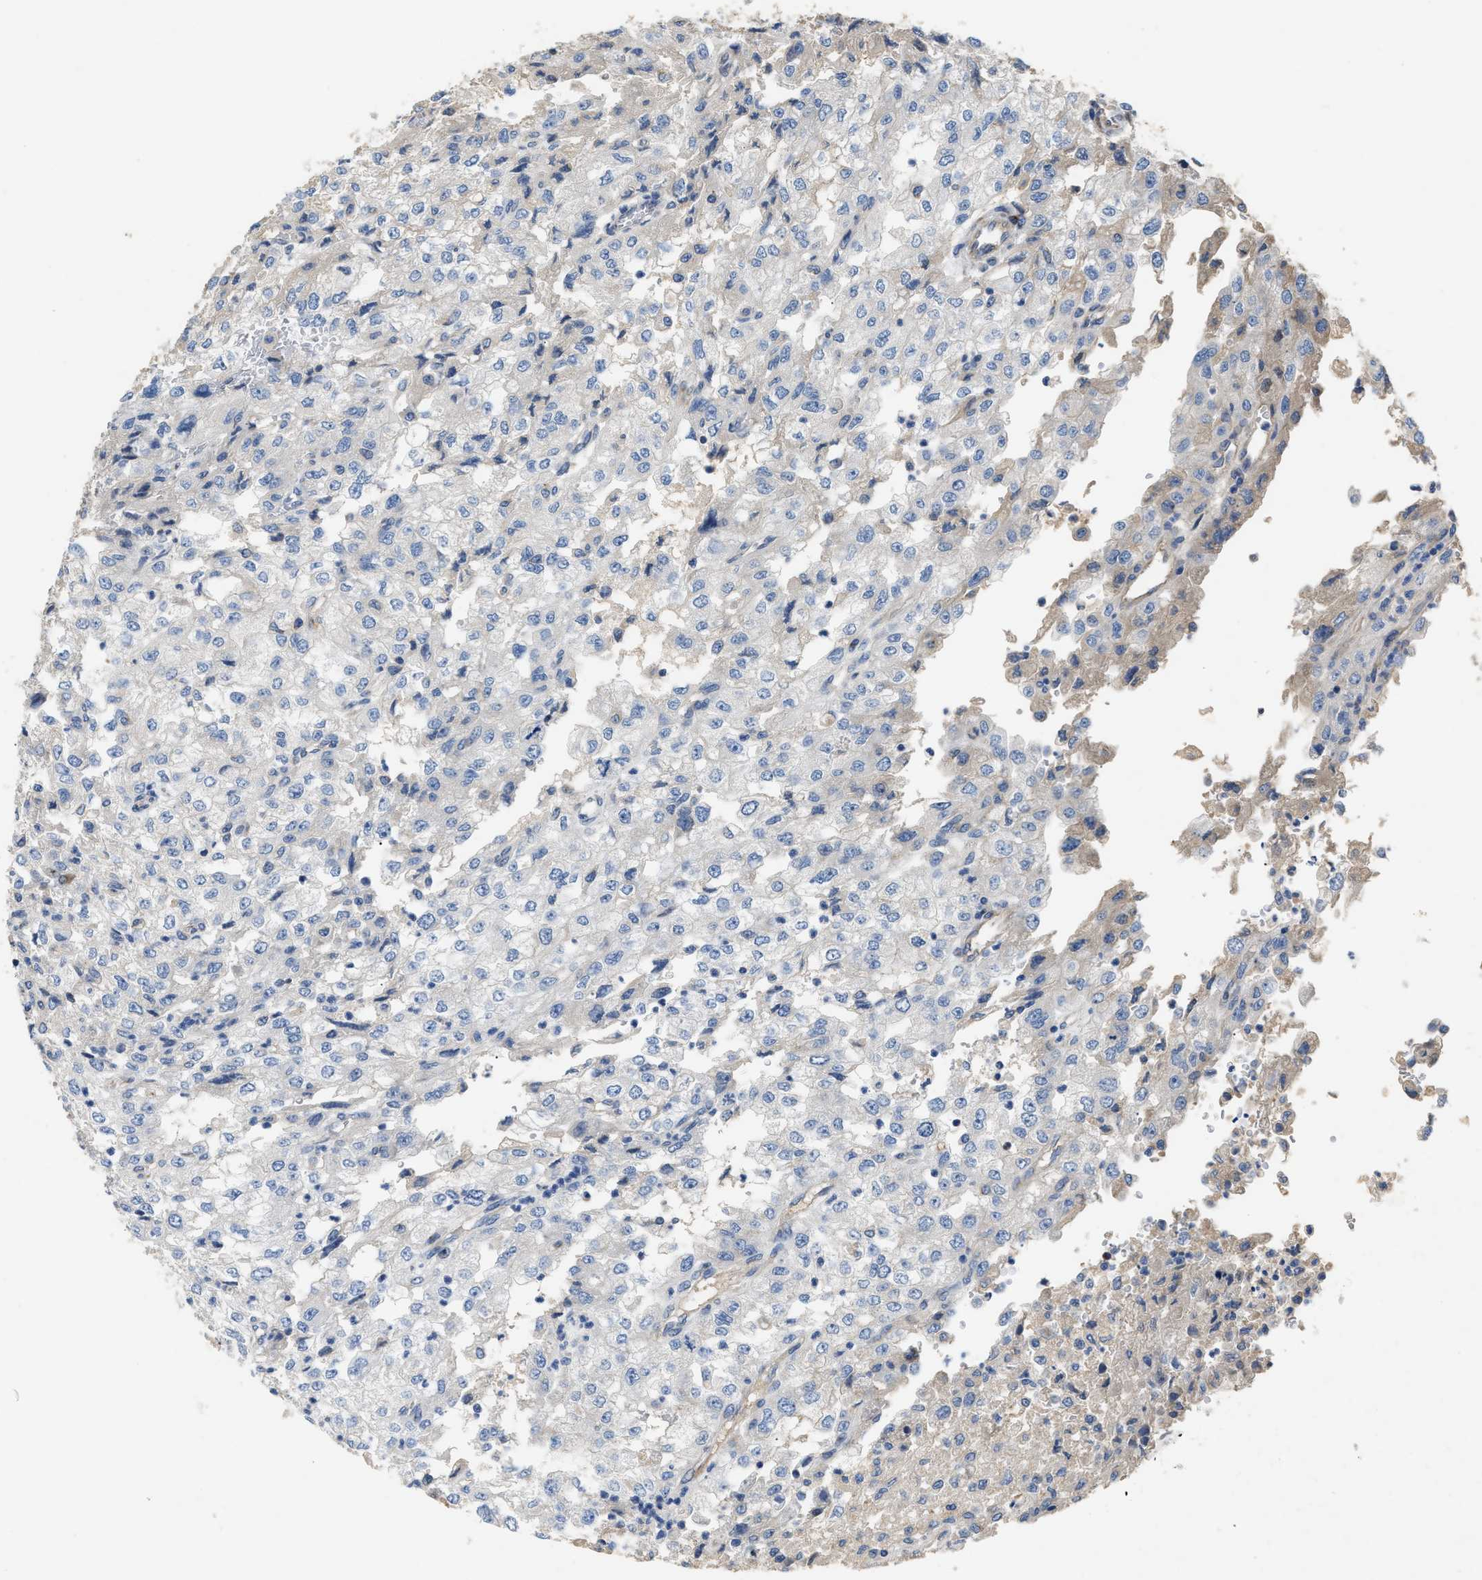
{"staining": {"intensity": "negative", "quantity": "none", "location": "none"}, "tissue": "renal cancer", "cell_type": "Tumor cells", "image_type": "cancer", "snomed": [{"axis": "morphology", "description": "Adenocarcinoma, NOS"}, {"axis": "topography", "description": "Kidney"}], "caption": "This is an IHC micrograph of human adenocarcinoma (renal). There is no staining in tumor cells.", "gene": "IL17RC", "patient": {"sex": "female", "age": 54}}